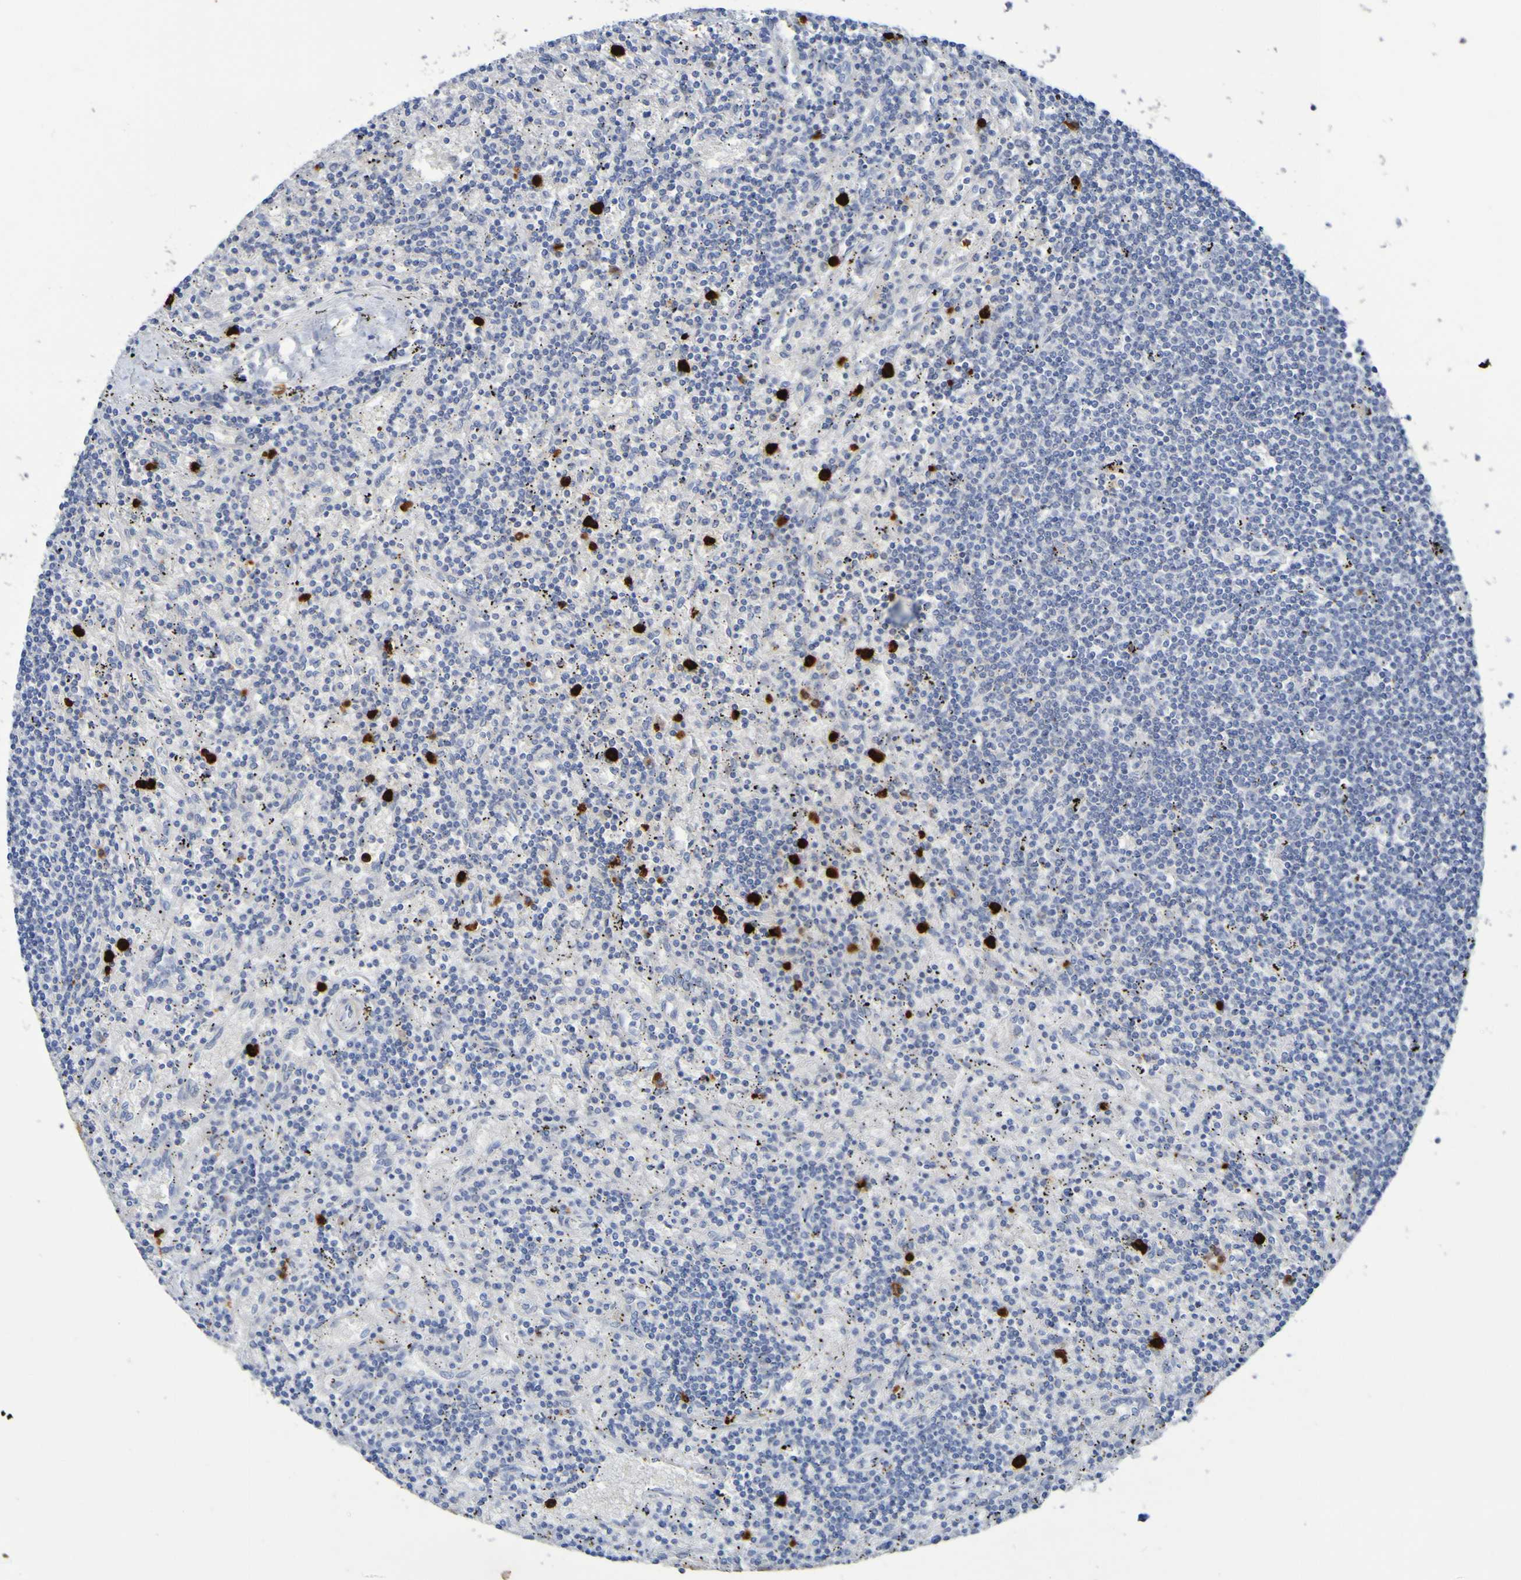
{"staining": {"intensity": "negative", "quantity": "none", "location": "none"}, "tissue": "lymphoma", "cell_type": "Tumor cells", "image_type": "cancer", "snomed": [{"axis": "morphology", "description": "Malignant lymphoma, non-Hodgkin's type, Low grade"}, {"axis": "topography", "description": "Spleen"}], "caption": "The image reveals no significant positivity in tumor cells of malignant lymphoma, non-Hodgkin's type (low-grade).", "gene": "C11orf24", "patient": {"sex": "male", "age": 76}}